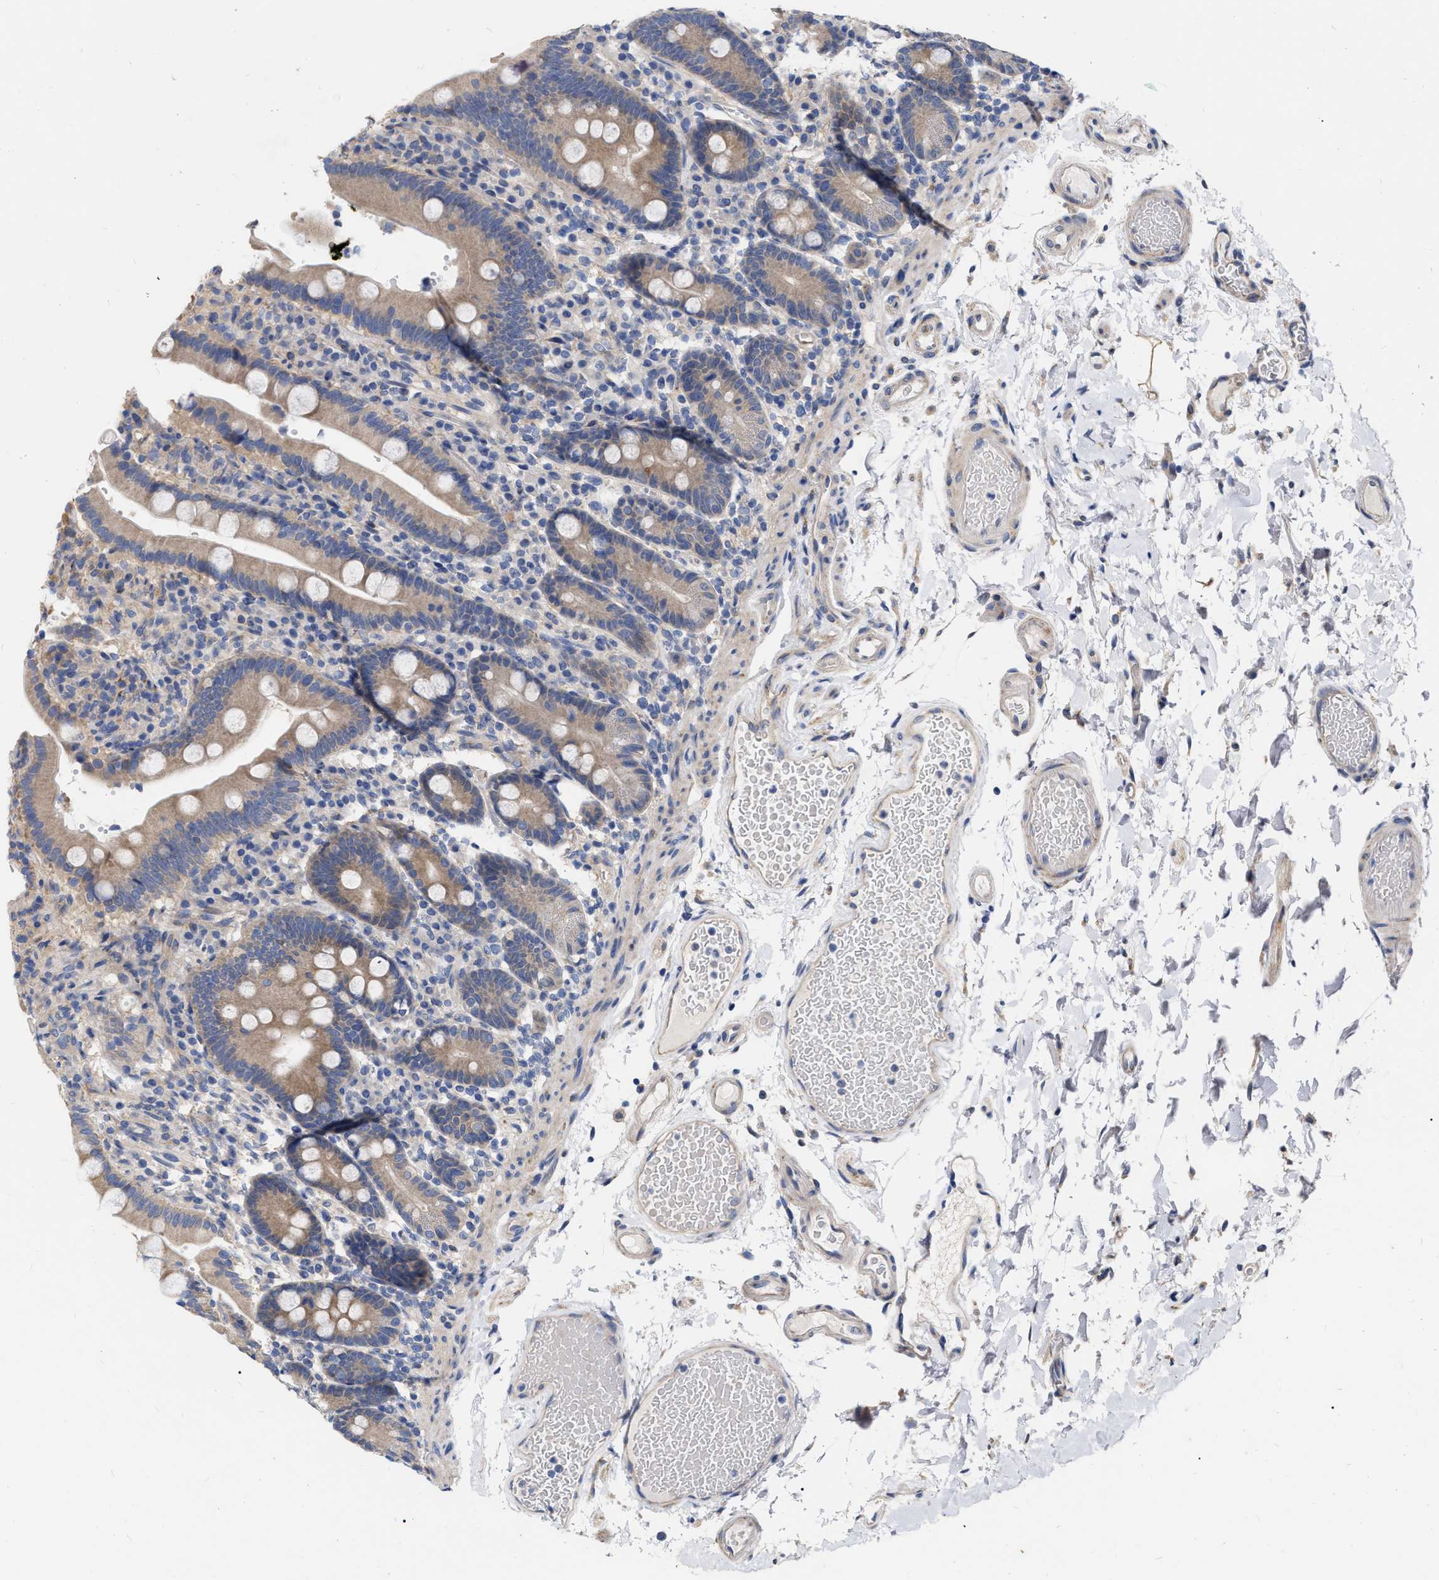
{"staining": {"intensity": "weak", "quantity": ">75%", "location": "cytoplasmic/membranous"}, "tissue": "duodenum", "cell_type": "Glandular cells", "image_type": "normal", "snomed": [{"axis": "morphology", "description": "Normal tissue, NOS"}, {"axis": "topography", "description": "Small intestine, NOS"}], "caption": "A low amount of weak cytoplasmic/membranous expression is present in approximately >75% of glandular cells in normal duodenum.", "gene": "MLST8", "patient": {"sex": "female", "age": 71}}